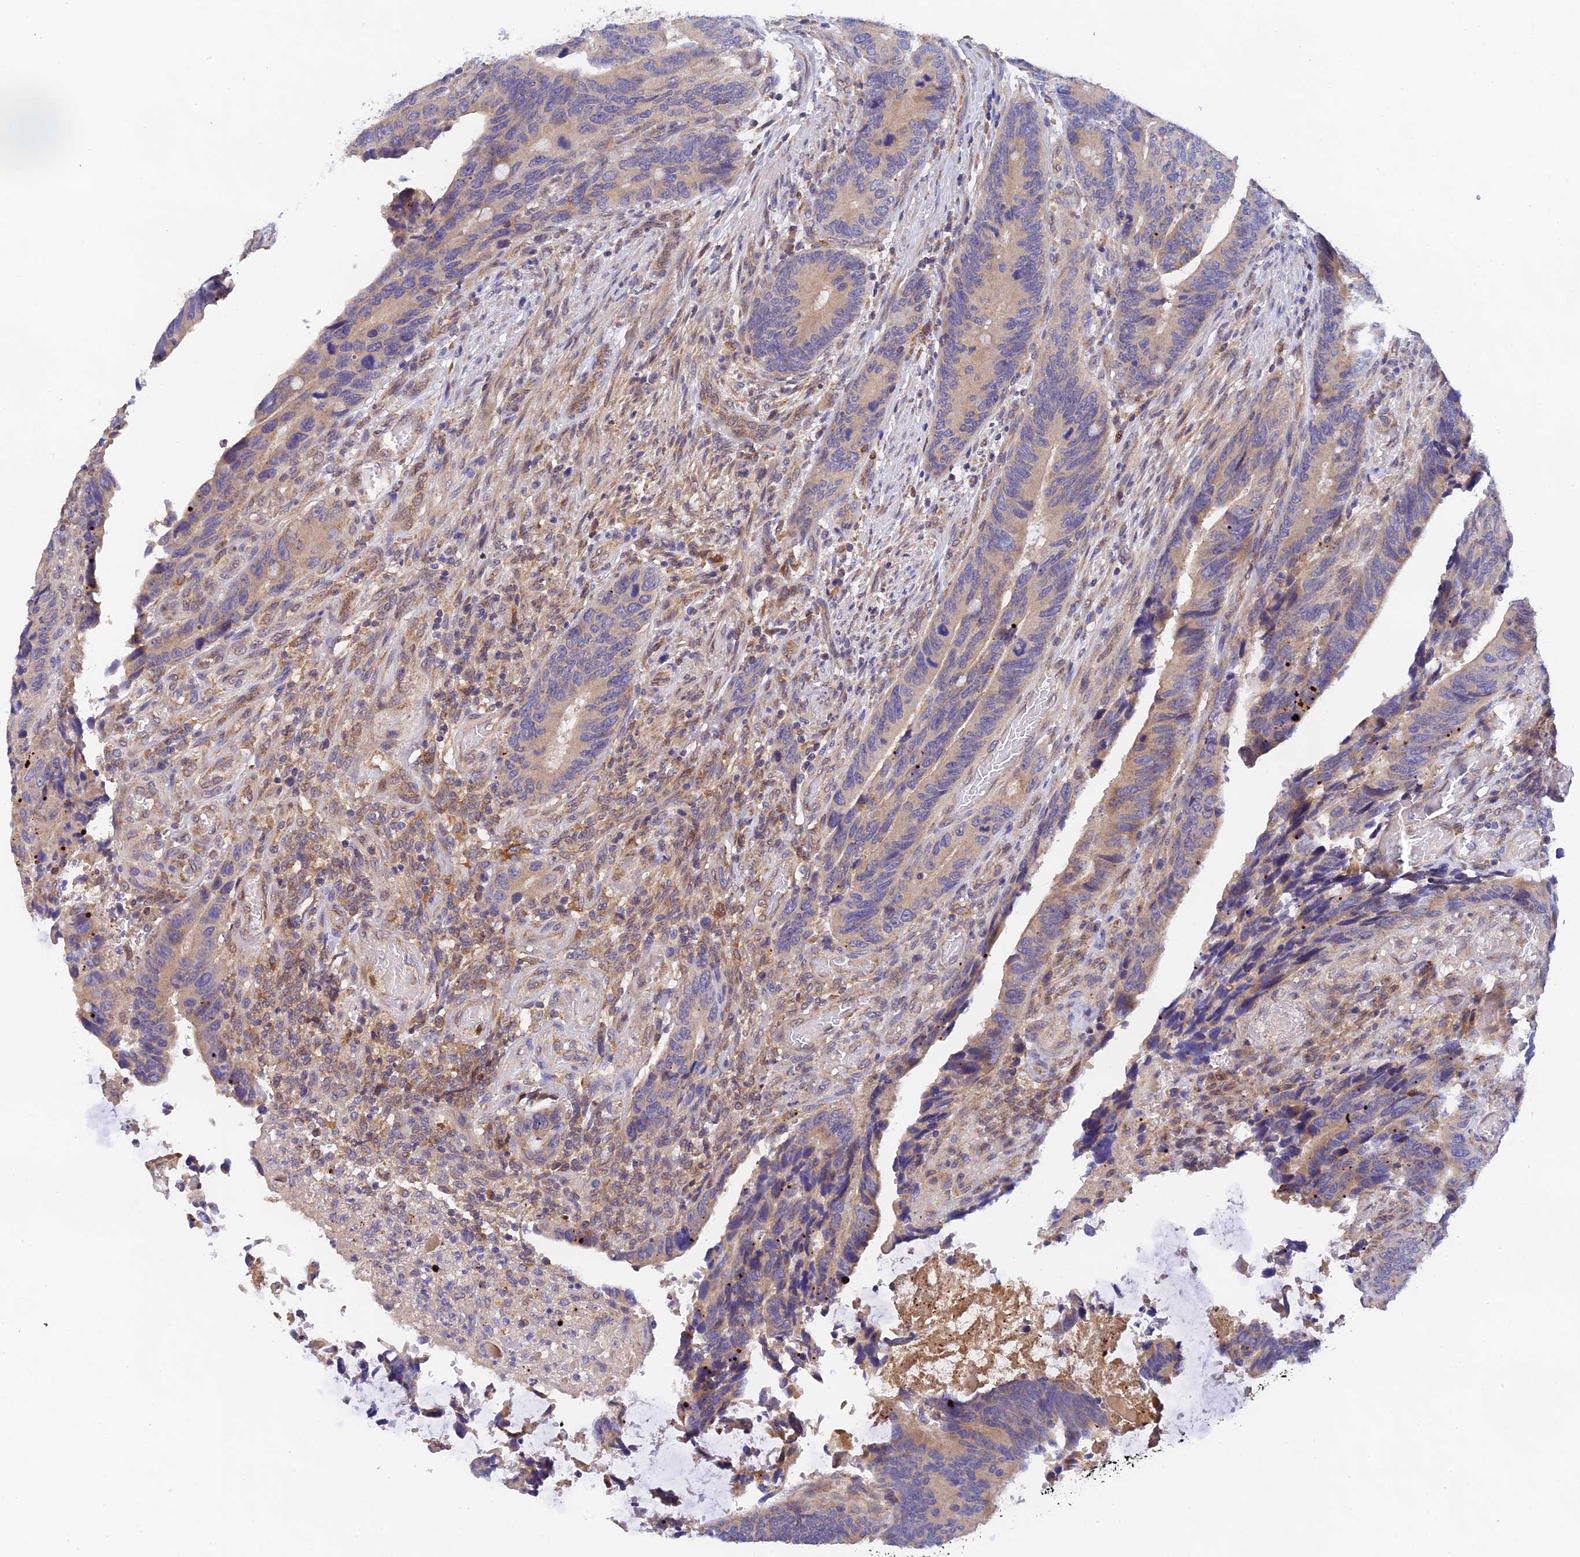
{"staining": {"intensity": "weak", "quantity": "<25%", "location": "cytoplasmic/membranous"}, "tissue": "colorectal cancer", "cell_type": "Tumor cells", "image_type": "cancer", "snomed": [{"axis": "morphology", "description": "Adenocarcinoma, NOS"}, {"axis": "topography", "description": "Colon"}], "caption": "The IHC image has no significant positivity in tumor cells of adenocarcinoma (colorectal) tissue.", "gene": "RANBP6", "patient": {"sex": "male", "age": 87}}